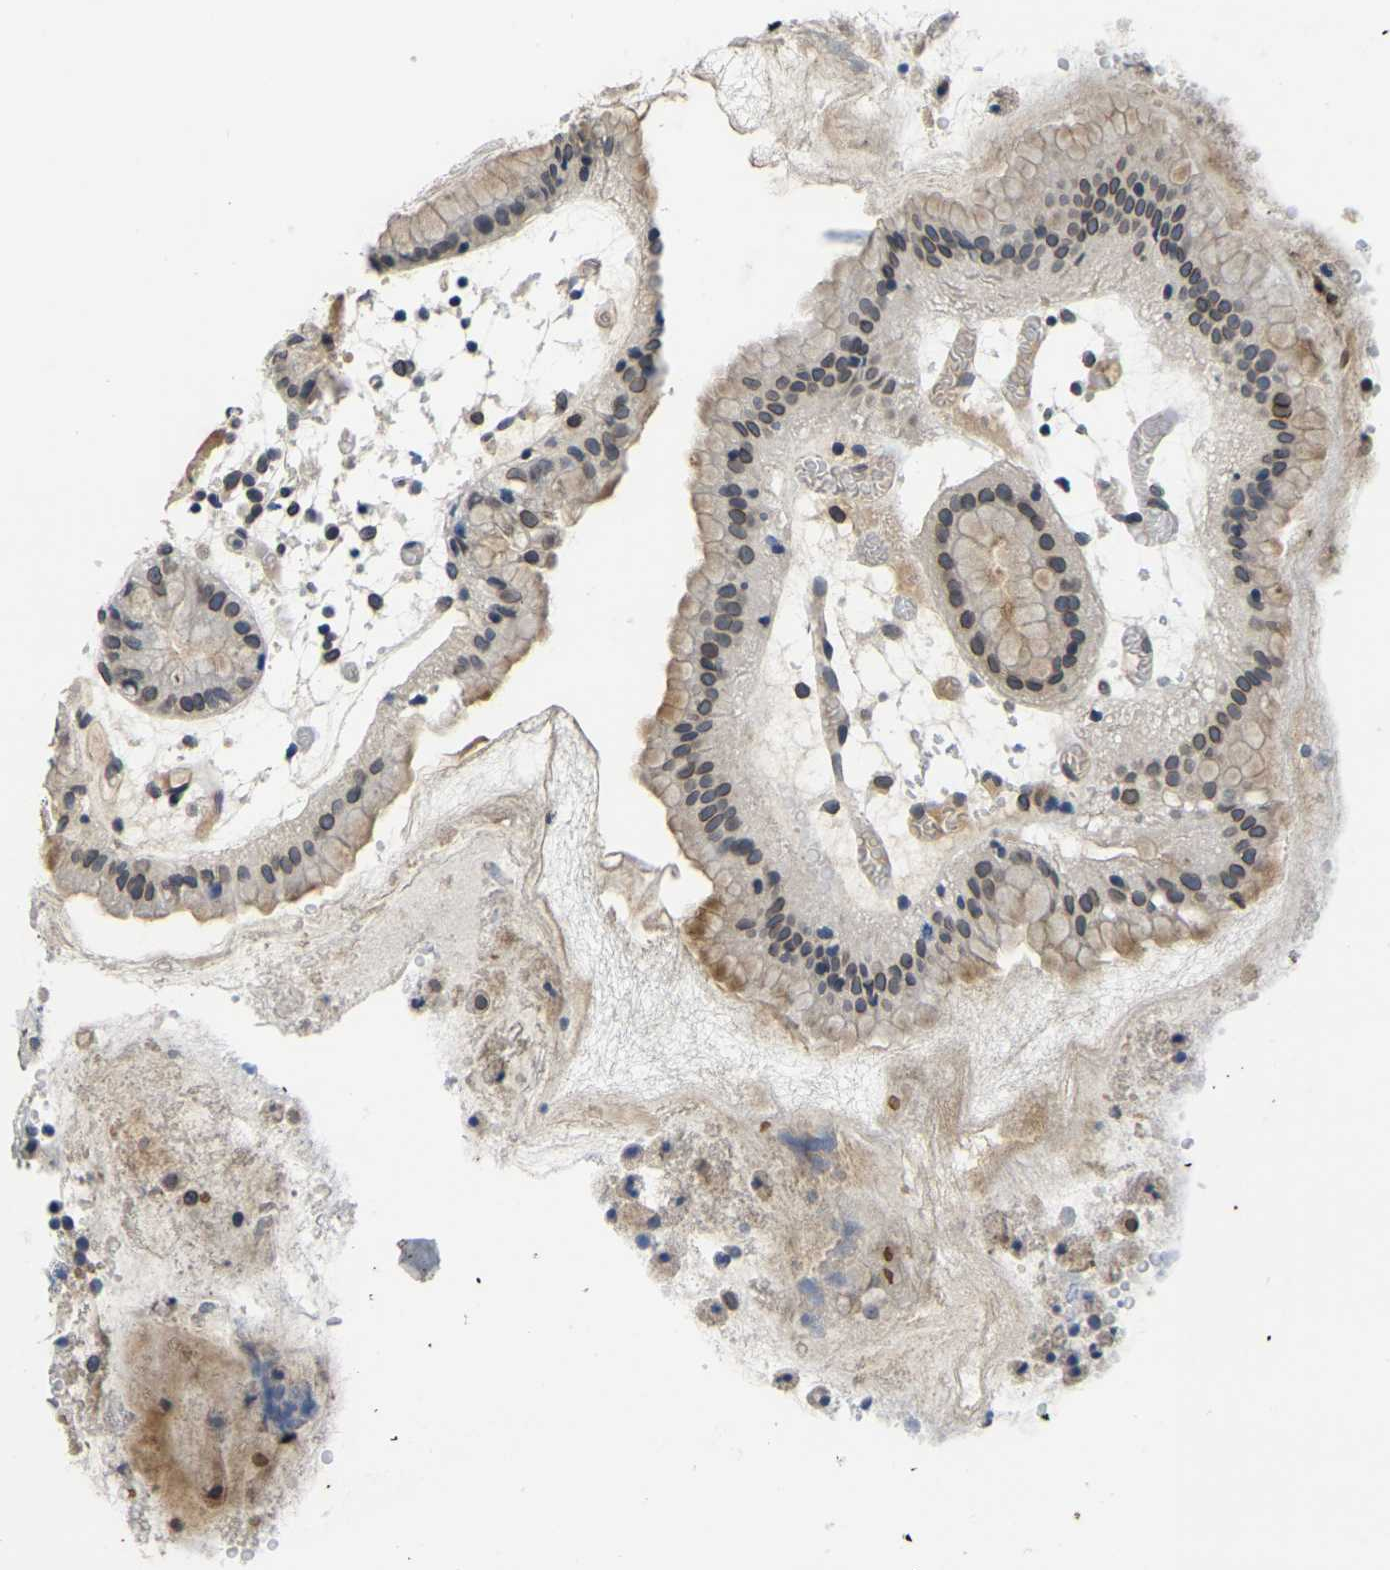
{"staining": {"intensity": "moderate", "quantity": "25%-75%", "location": "cytoplasmic/membranous,nuclear"}, "tissue": "stomach", "cell_type": "Glandular cells", "image_type": "normal", "snomed": [{"axis": "morphology", "description": "Normal tissue, NOS"}, {"axis": "topography", "description": "Stomach"}, {"axis": "topography", "description": "Stomach, lower"}], "caption": "Protein expression analysis of normal human stomach reveals moderate cytoplasmic/membranous,nuclear expression in about 25%-75% of glandular cells. (brown staining indicates protein expression, while blue staining denotes nuclei).", "gene": "RANBP2", "patient": {"sex": "female", "age": 75}}